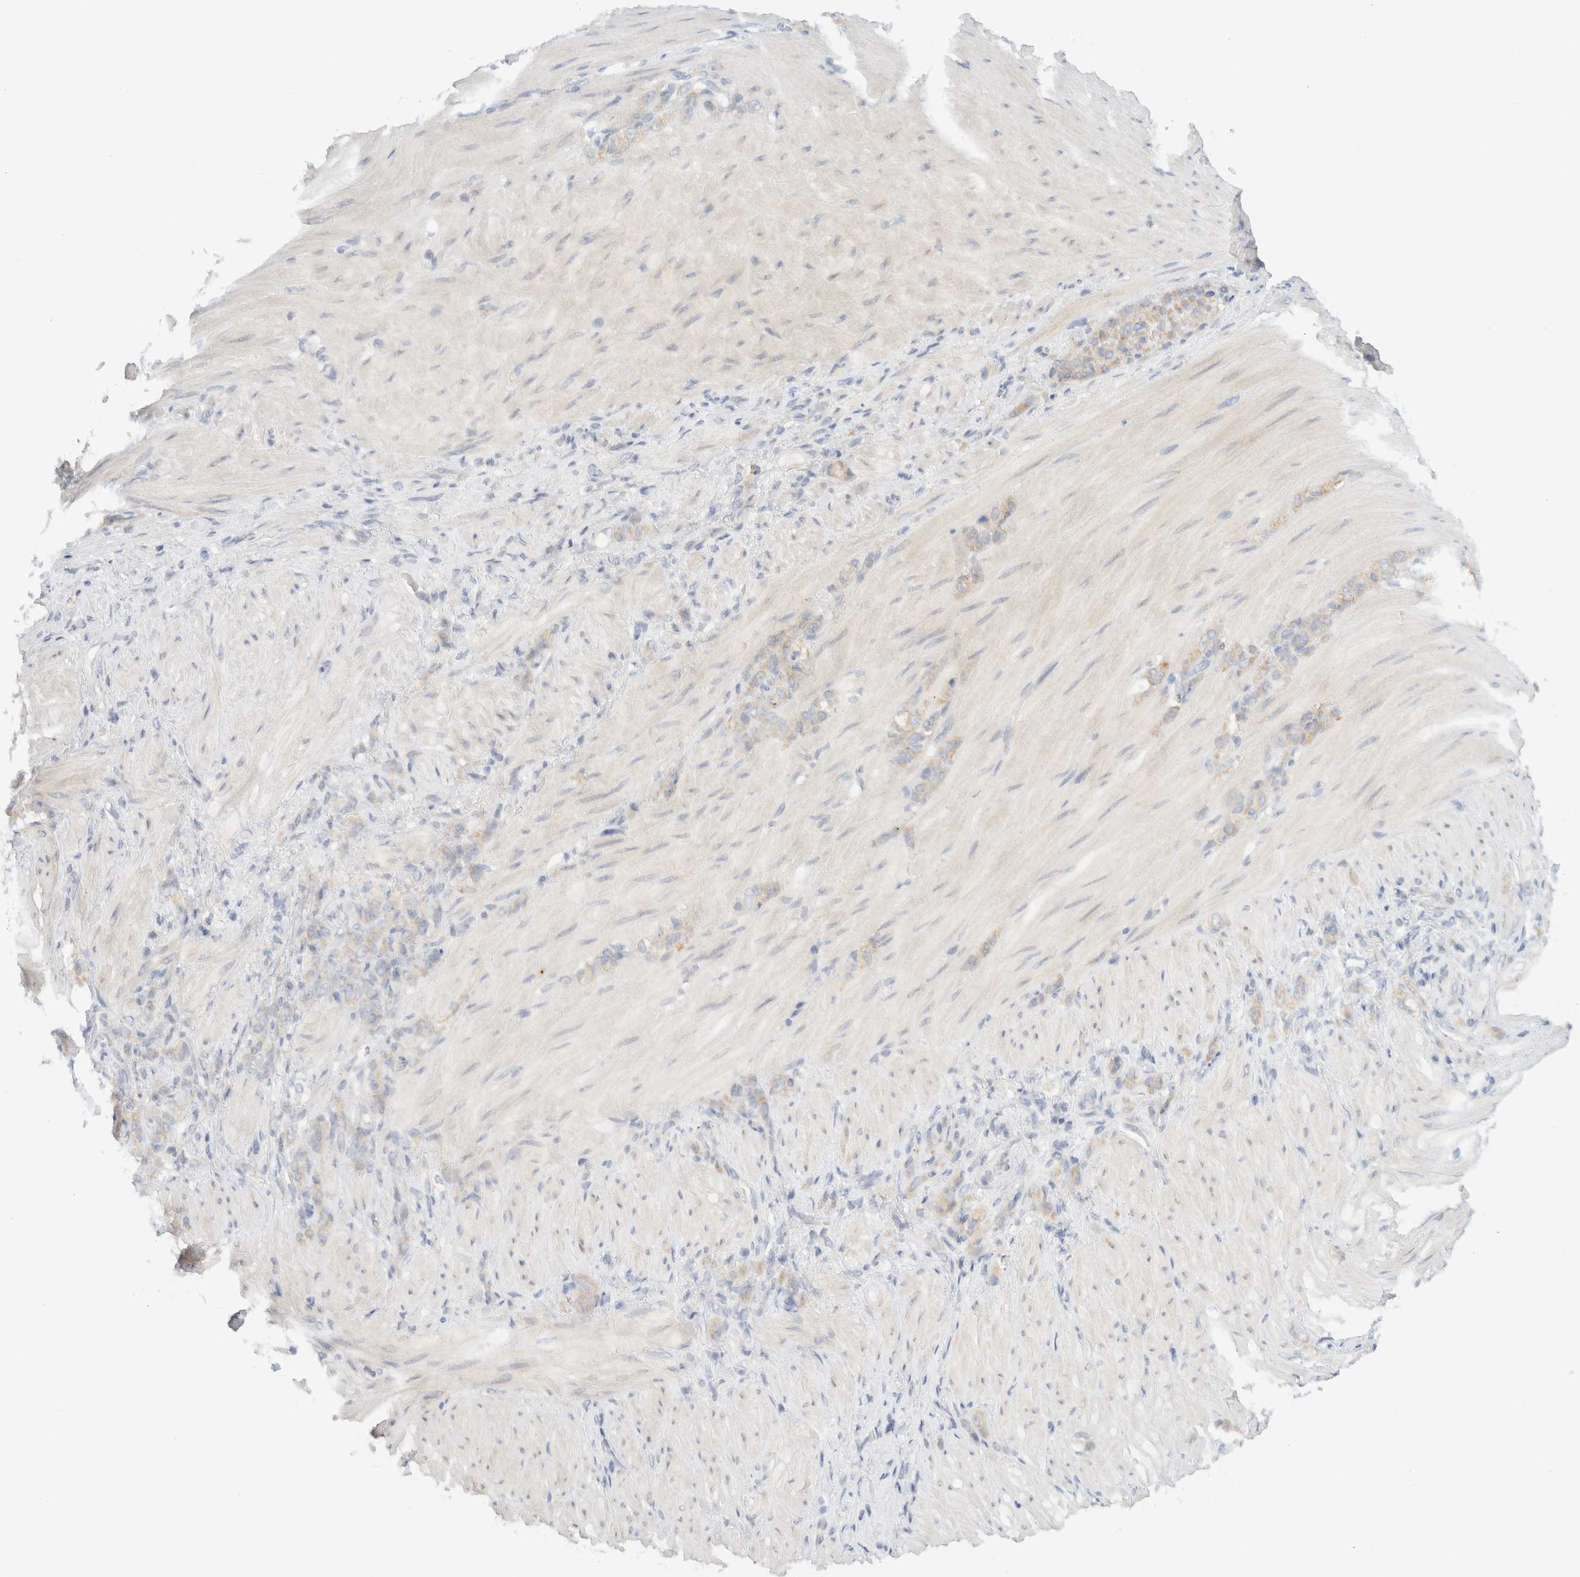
{"staining": {"intensity": "weak", "quantity": "<25%", "location": "cytoplasmic/membranous"}, "tissue": "stomach cancer", "cell_type": "Tumor cells", "image_type": "cancer", "snomed": [{"axis": "morphology", "description": "Normal tissue, NOS"}, {"axis": "morphology", "description": "Adenocarcinoma, NOS"}, {"axis": "topography", "description": "Stomach"}], "caption": "The immunohistochemistry micrograph has no significant staining in tumor cells of stomach cancer (adenocarcinoma) tissue.", "gene": "SH3GLB2", "patient": {"sex": "male", "age": 82}}